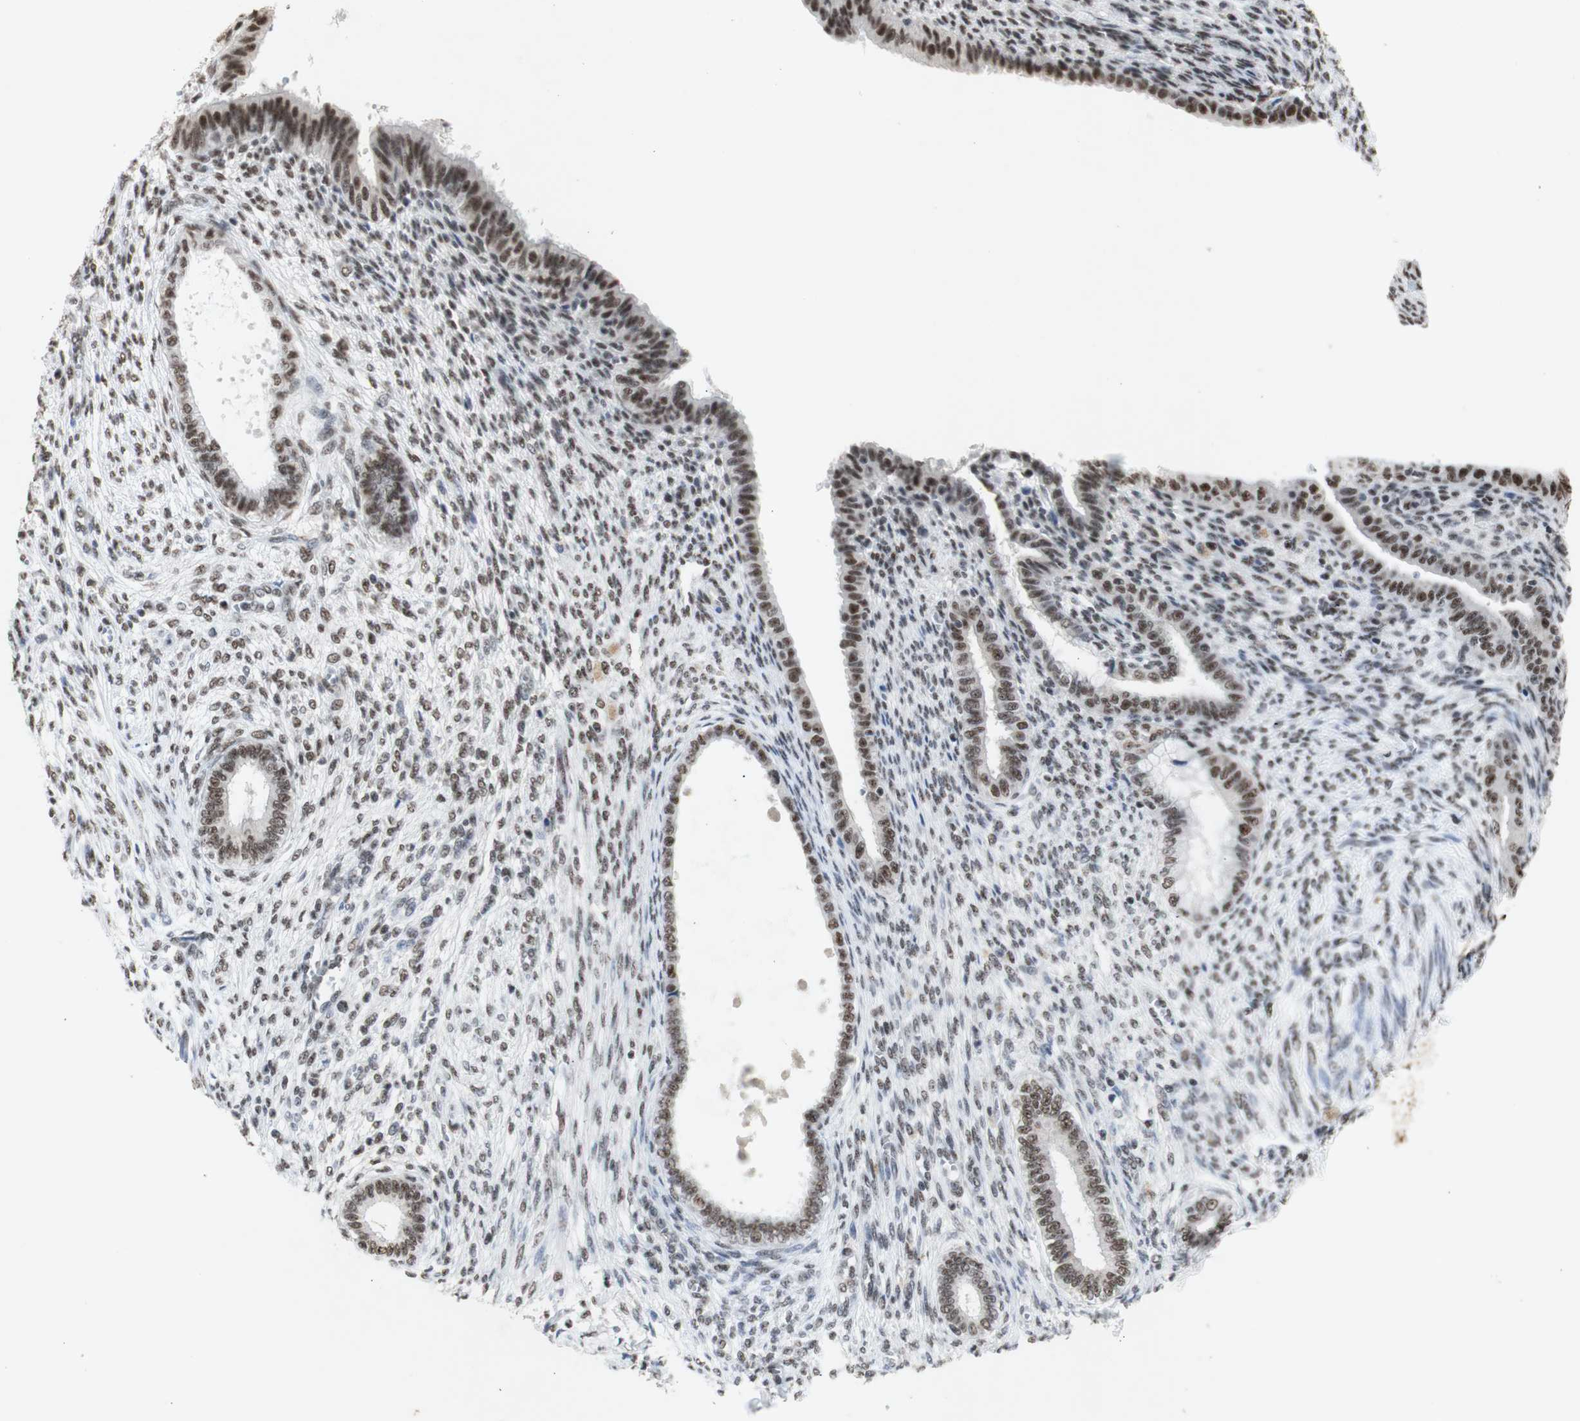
{"staining": {"intensity": "moderate", "quantity": ">75%", "location": "nuclear"}, "tissue": "endometrium", "cell_type": "Cells in endometrial stroma", "image_type": "normal", "snomed": [{"axis": "morphology", "description": "Normal tissue, NOS"}, {"axis": "topography", "description": "Endometrium"}], "caption": "Immunohistochemical staining of normal human endometrium displays moderate nuclear protein positivity in about >75% of cells in endometrial stroma. (DAB (3,3'-diaminobenzidine) = brown stain, brightfield microscopy at high magnification).", "gene": "SNRPB", "patient": {"sex": "female", "age": 72}}